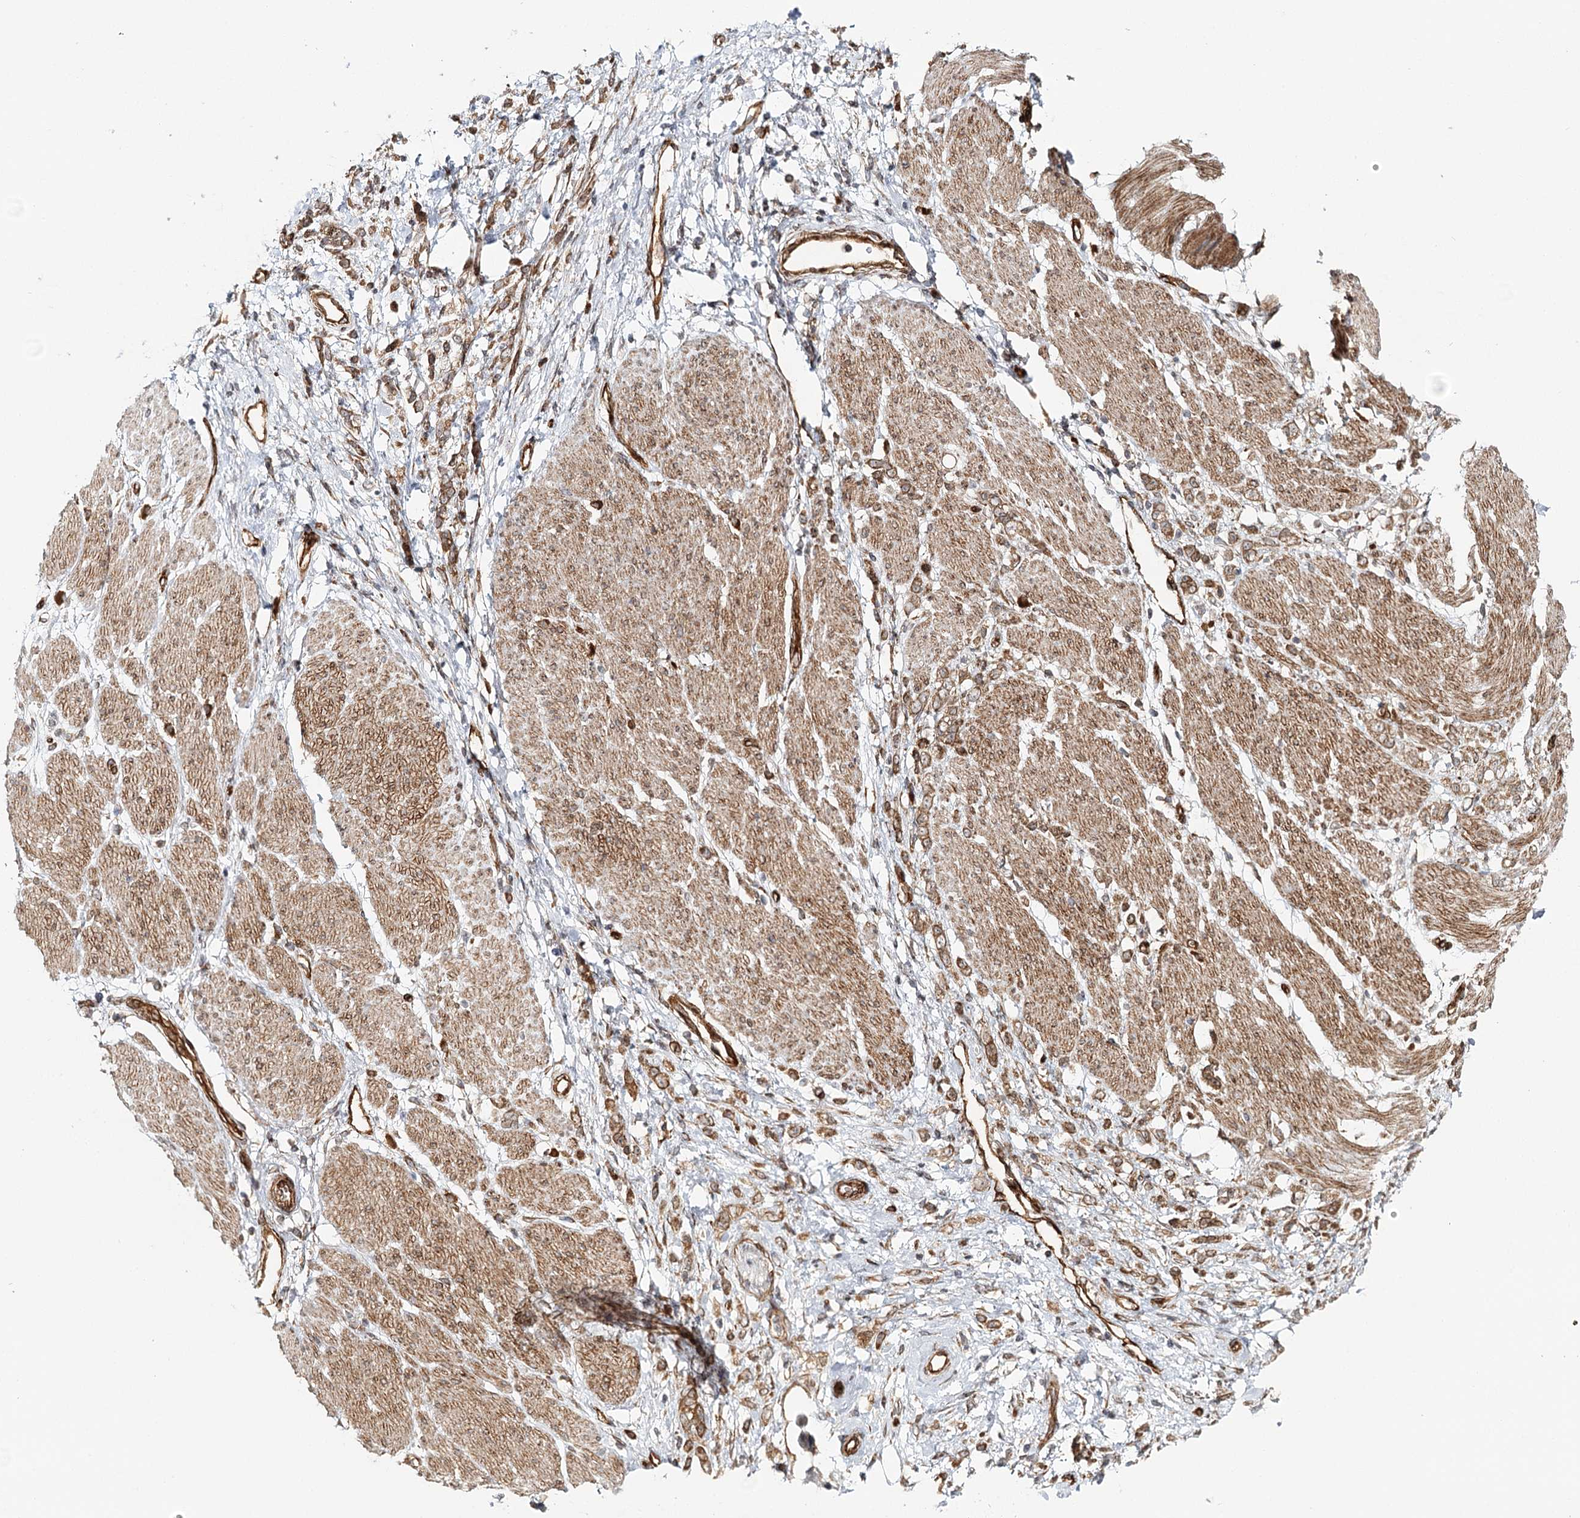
{"staining": {"intensity": "moderate", "quantity": ">75%", "location": "cytoplasmic/membranous"}, "tissue": "stomach cancer", "cell_type": "Tumor cells", "image_type": "cancer", "snomed": [{"axis": "morphology", "description": "Adenocarcinoma, NOS"}, {"axis": "topography", "description": "Stomach"}], "caption": "The immunohistochemical stain labels moderate cytoplasmic/membranous expression in tumor cells of stomach cancer (adenocarcinoma) tissue. The protein is shown in brown color, while the nuclei are stained blue.", "gene": "MKNK1", "patient": {"sex": "female", "age": 60}}